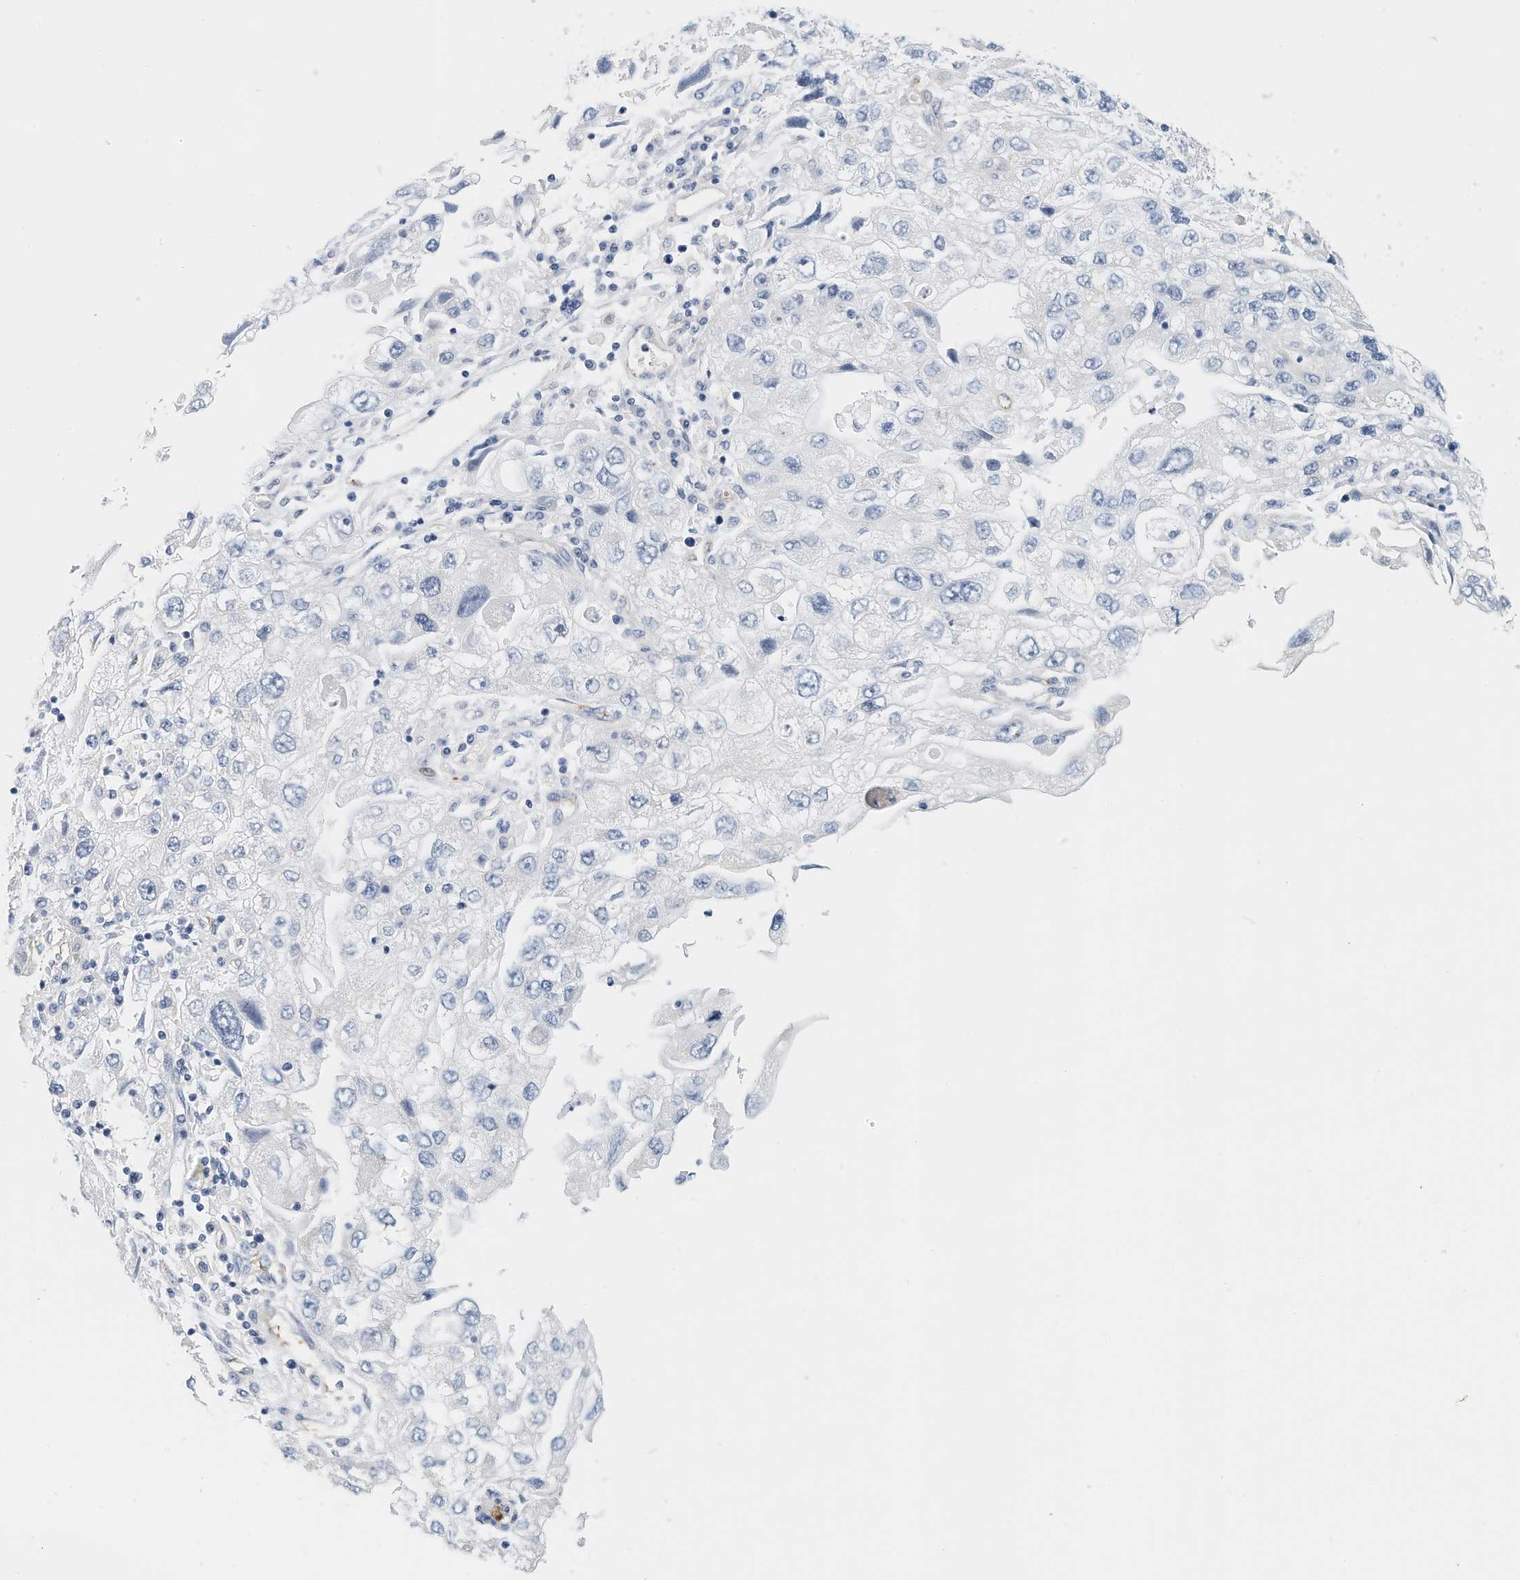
{"staining": {"intensity": "negative", "quantity": "none", "location": "none"}, "tissue": "endometrial cancer", "cell_type": "Tumor cells", "image_type": "cancer", "snomed": [{"axis": "morphology", "description": "Adenocarcinoma, NOS"}, {"axis": "topography", "description": "Endometrium"}], "caption": "The micrograph exhibits no staining of tumor cells in endometrial cancer (adenocarcinoma). (DAB immunohistochemistry, high magnification).", "gene": "ARHGAP28", "patient": {"sex": "female", "age": 49}}